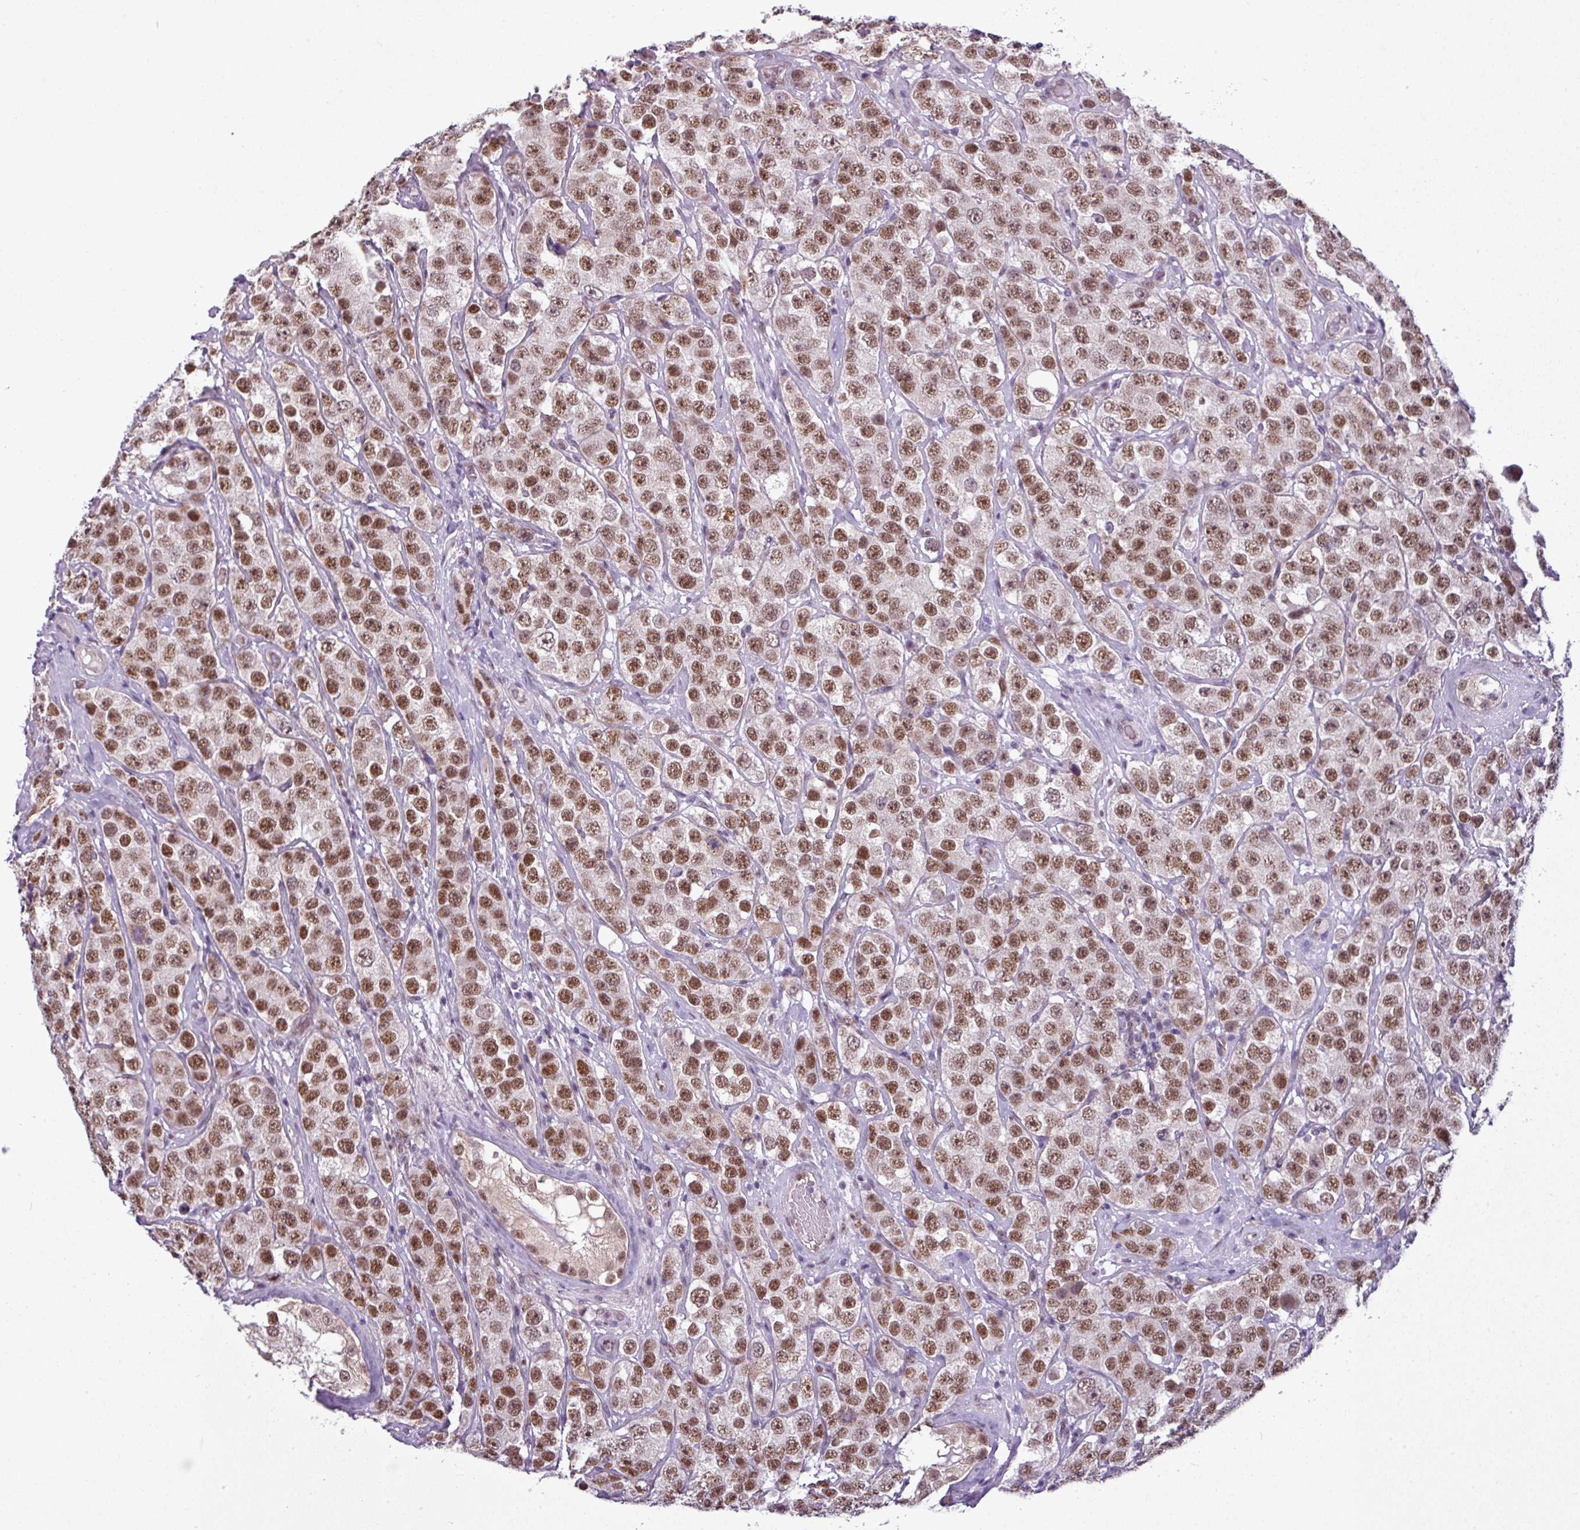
{"staining": {"intensity": "moderate", "quantity": ">75%", "location": "nuclear"}, "tissue": "testis cancer", "cell_type": "Tumor cells", "image_type": "cancer", "snomed": [{"axis": "morphology", "description": "Seminoma, NOS"}, {"axis": "topography", "description": "Testis"}], "caption": "High-power microscopy captured an IHC photomicrograph of testis seminoma, revealing moderate nuclear staining in approximately >75% of tumor cells.", "gene": "ZNF217", "patient": {"sex": "male", "age": 28}}